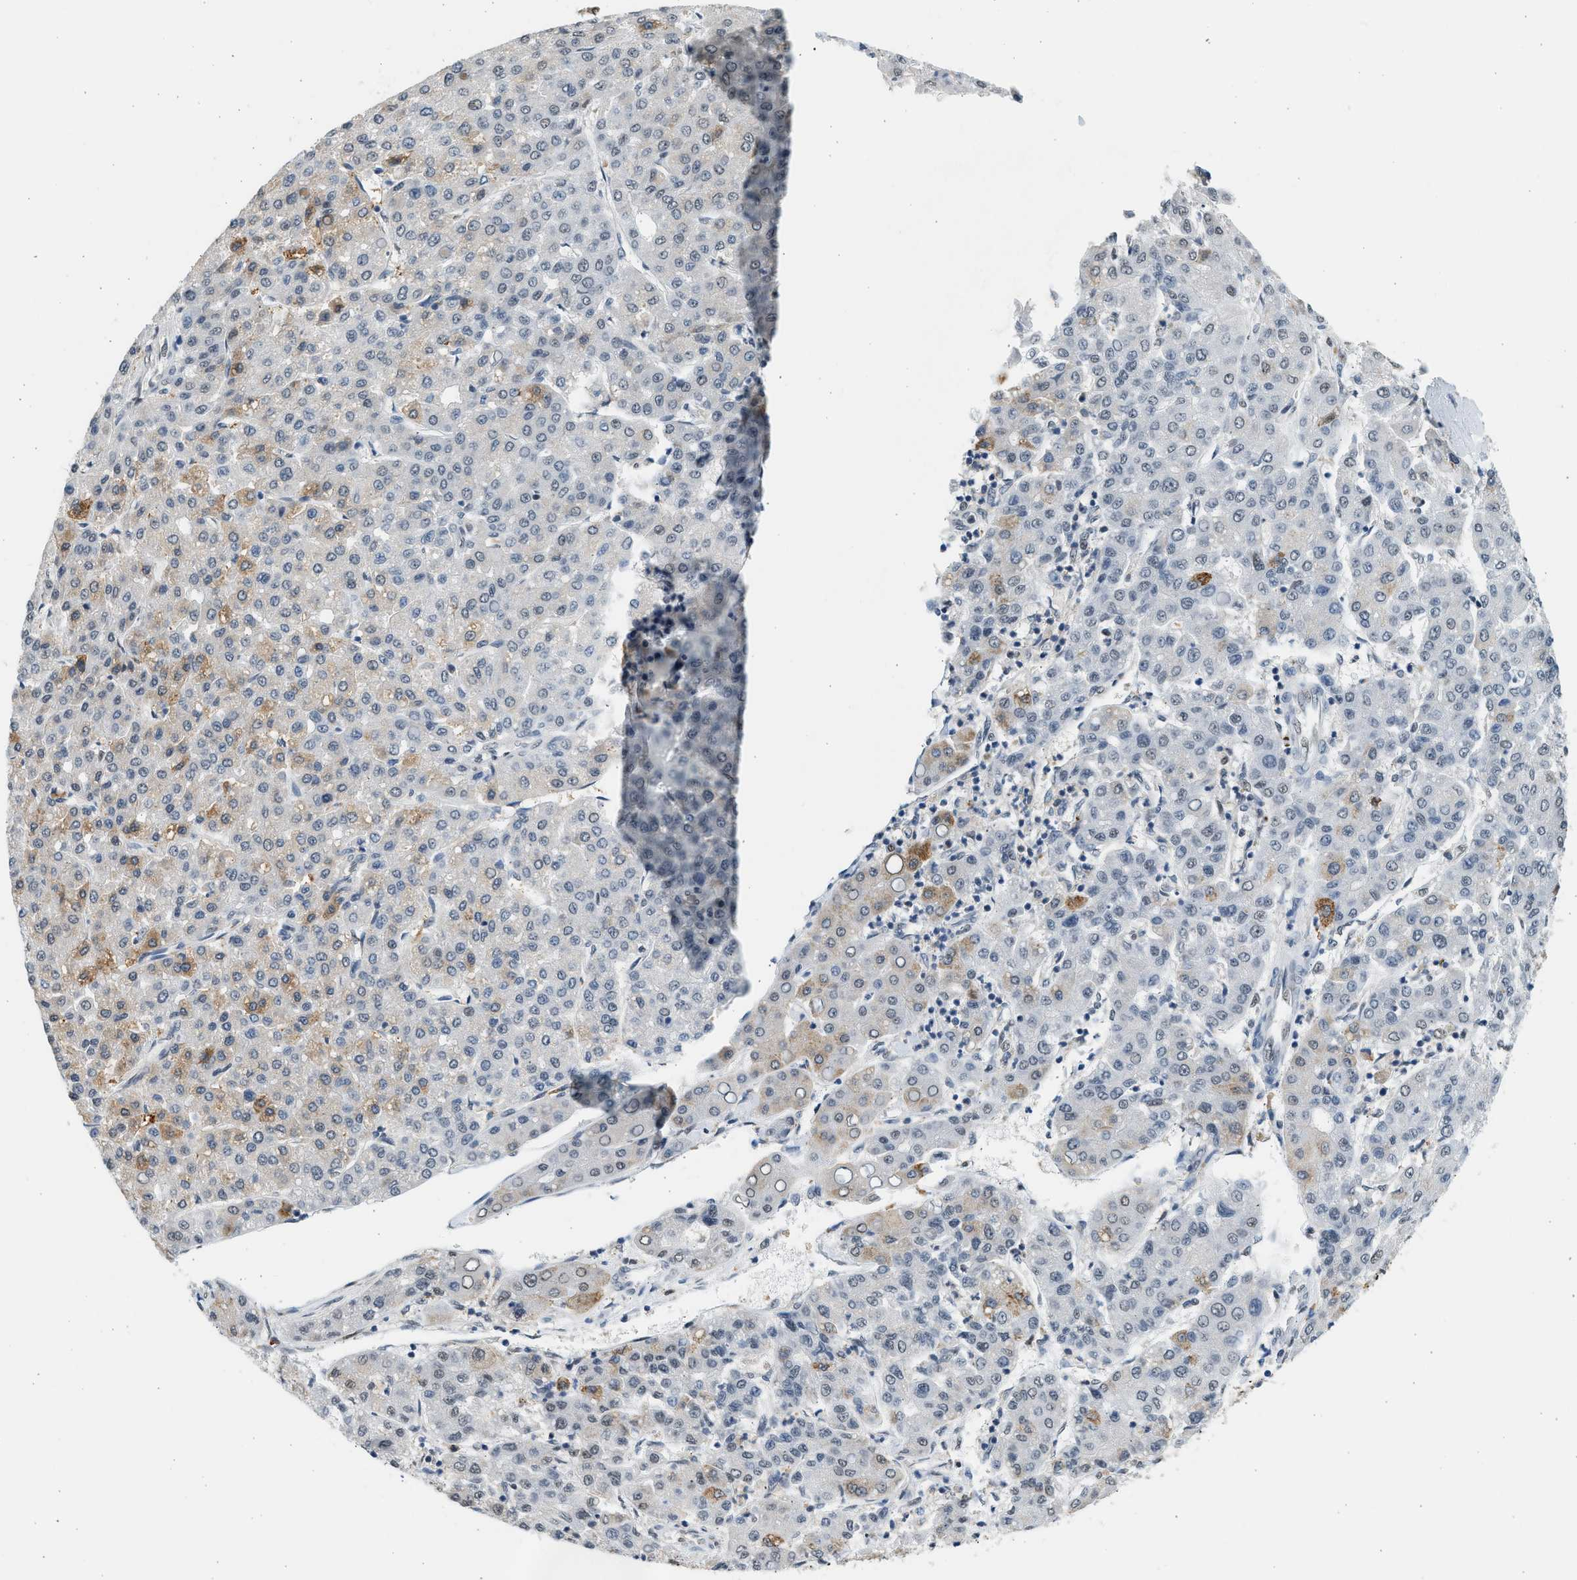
{"staining": {"intensity": "moderate", "quantity": "<25%", "location": "cytoplasmic/membranous"}, "tissue": "liver cancer", "cell_type": "Tumor cells", "image_type": "cancer", "snomed": [{"axis": "morphology", "description": "Carcinoma, Hepatocellular, NOS"}, {"axis": "topography", "description": "Liver"}], "caption": "Protein staining by immunohistochemistry shows moderate cytoplasmic/membranous staining in approximately <25% of tumor cells in liver cancer. Using DAB (3,3'-diaminobenzidine) (brown) and hematoxylin (blue) stains, captured at high magnification using brightfield microscopy.", "gene": "HIPK1", "patient": {"sex": "male", "age": 65}}